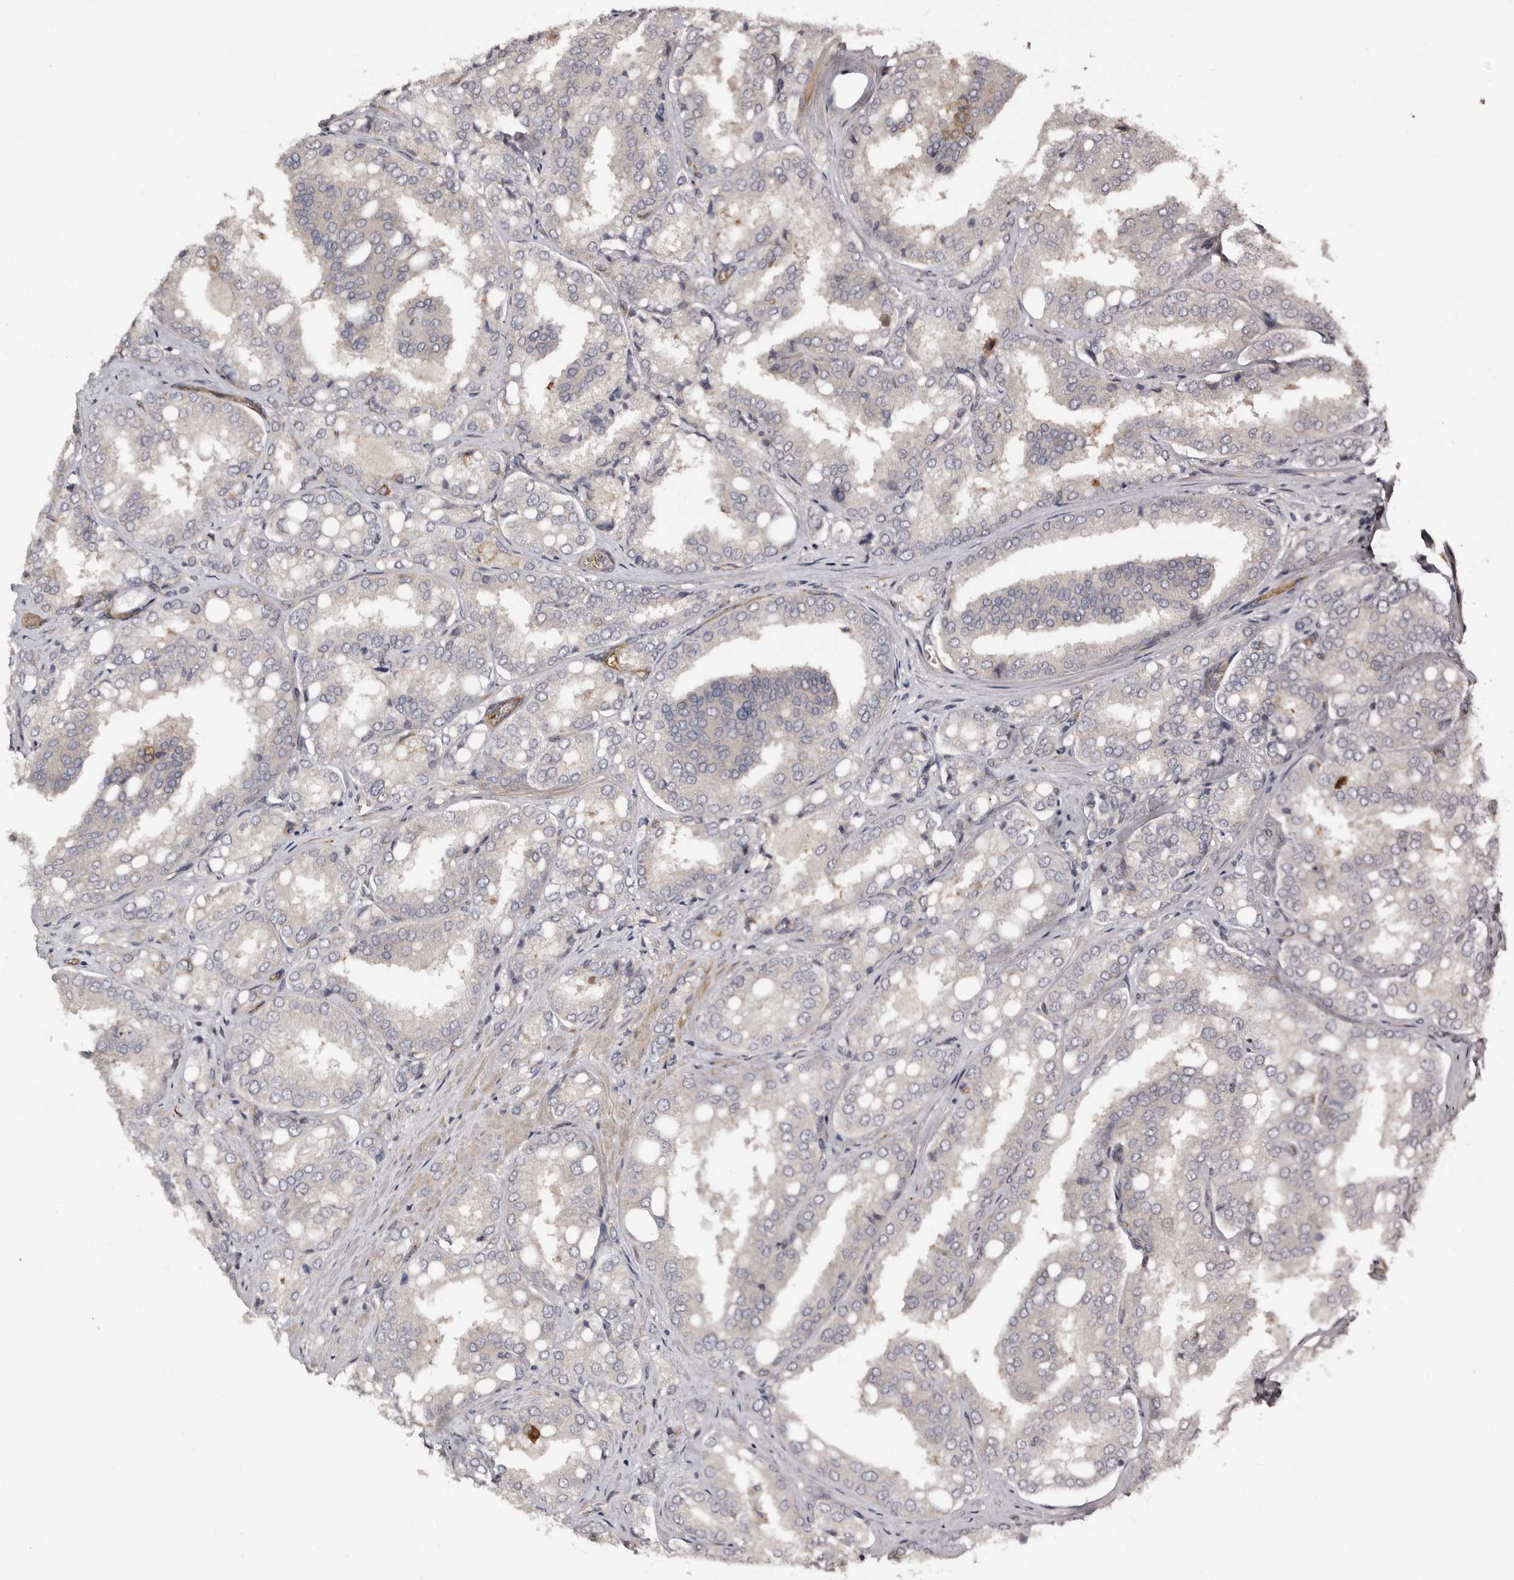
{"staining": {"intensity": "negative", "quantity": "none", "location": "none"}, "tissue": "prostate cancer", "cell_type": "Tumor cells", "image_type": "cancer", "snomed": [{"axis": "morphology", "description": "Adenocarcinoma, High grade"}, {"axis": "topography", "description": "Prostate"}], "caption": "IHC histopathology image of prostate cancer stained for a protein (brown), which shows no positivity in tumor cells. (DAB (3,3'-diaminobenzidine) immunohistochemistry visualized using brightfield microscopy, high magnification).", "gene": "TBC1D22B", "patient": {"sex": "male", "age": 50}}